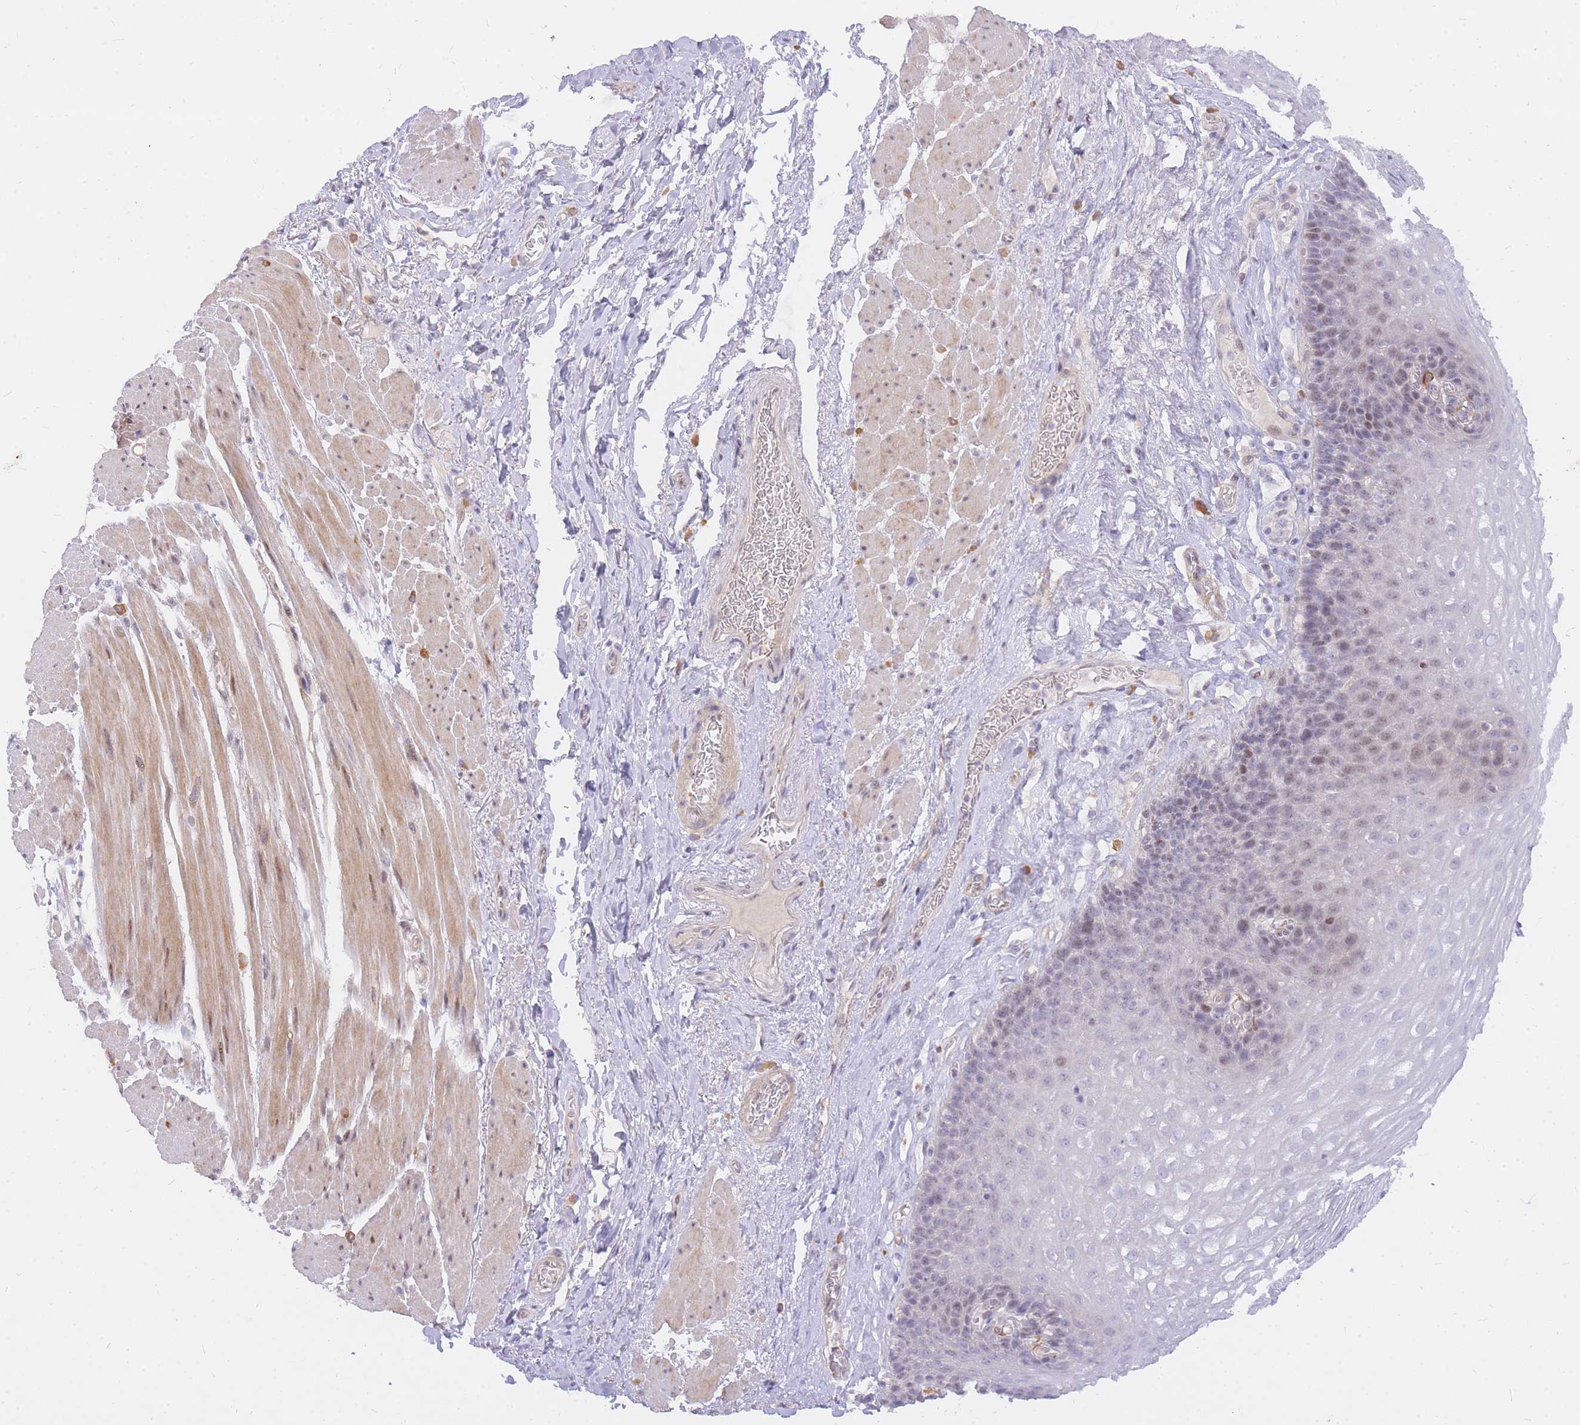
{"staining": {"intensity": "moderate", "quantity": "<25%", "location": "nuclear"}, "tissue": "esophagus", "cell_type": "Squamous epithelial cells", "image_type": "normal", "snomed": [{"axis": "morphology", "description": "Normal tissue, NOS"}, {"axis": "topography", "description": "Esophagus"}], "caption": "Squamous epithelial cells display low levels of moderate nuclear positivity in about <25% of cells in unremarkable human esophagus. The staining was performed using DAB (3,3'-diaminobenzidine), with brown indicating positive protein expression. Nuclei are stained blue with hematoxylin.", "gene": "TLE2", "patient": {"sex": "female", "age": 66}}